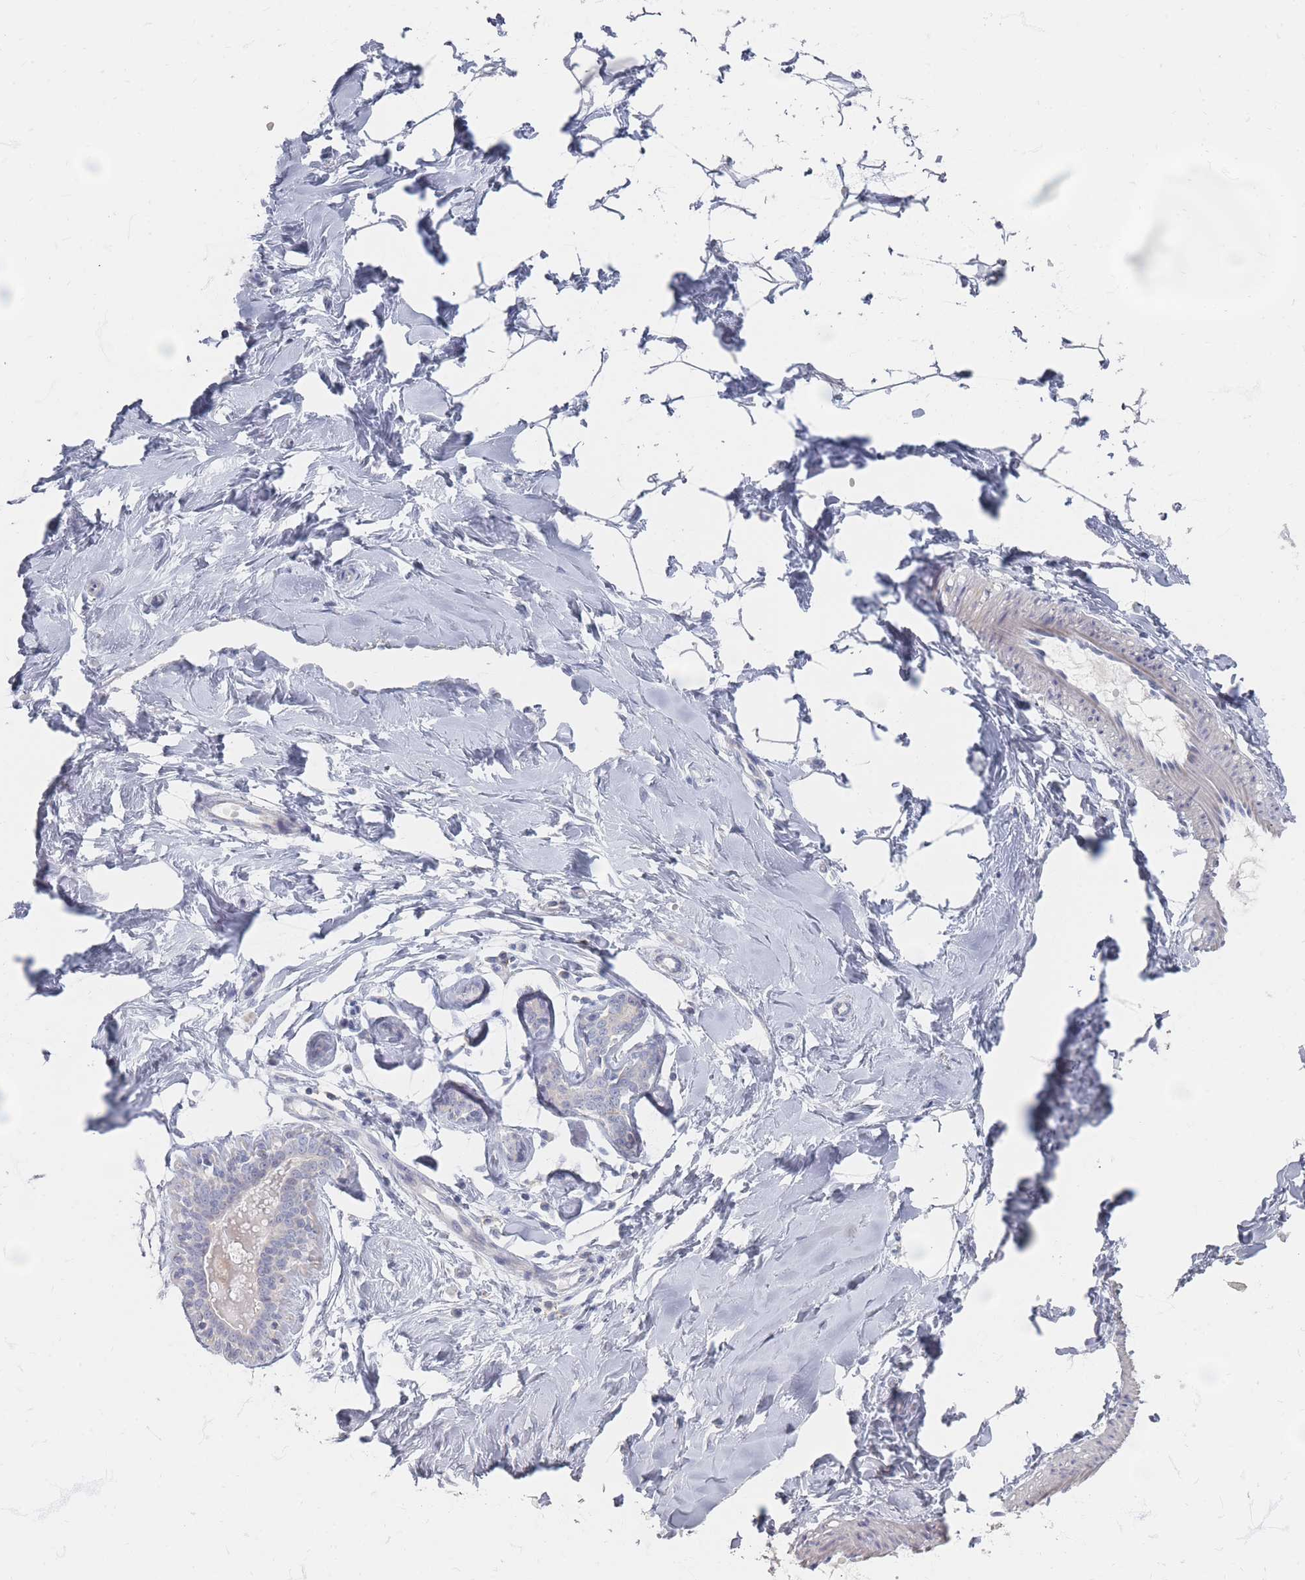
{"staining": {"intensity": "negative", "quantity": "none", "location": "none"}, "tissue": "breast", "cell_type": "Adipocytes", "image_type": "normal", "snomed": [{"axis": "morphology", "description": "Normal tissue, NOS"}, {"axis": "topography", "description": "Breast"}], "caption": "This is a histopathology image of immunohistochemistry staining of normal breast, which shows no expression in adipocytes. (Stains: DAB (3,3'-diaminobenzidine) immunohistochemistry with hematoxylin counter stain, Microscopy: brightfield microscopy at high magnification).", "gene": "CD37", "patient": {"sex": "female", "age": 23}}